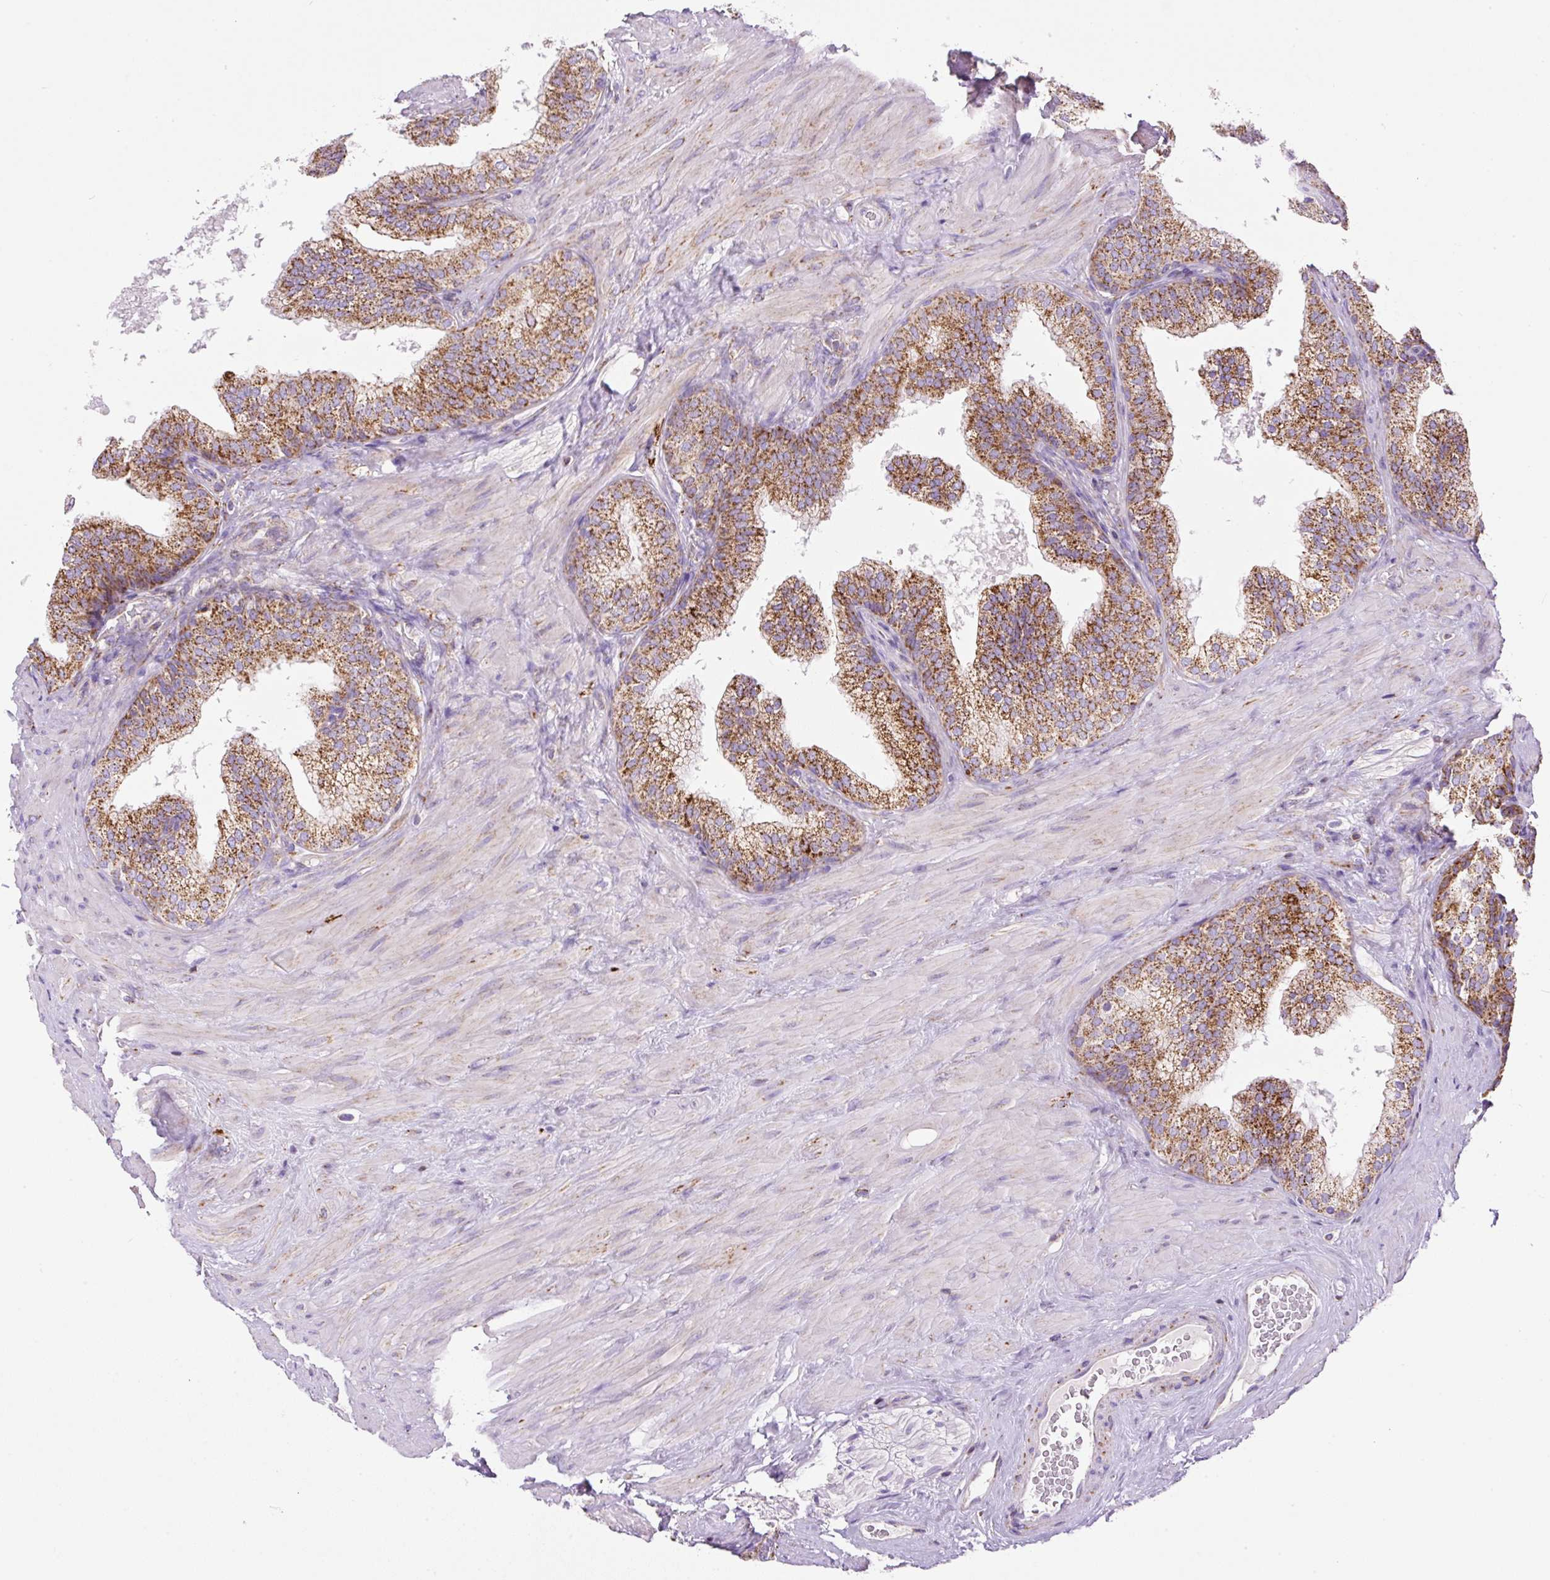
{"staining": {"intensity": "moderate", "quantity": ">75%", "location": "cytoplasmic/membranous"}, "tissue": "prostate", "cell_type": "Glandular cells", "image_type": "normal", "snomed": [{"axis": "morphology", "description": "Normal tissue, NOS"}, {"axis": "topography", "description": "Prostate"}], "caption": "Moderate cytoplasmic/membranous staining for a protein is present in about >75% of glandular cells of benign prostate using immunohistochemistry.", "gene": "NF1", "patient": {"sex": "male", "age": 60}}